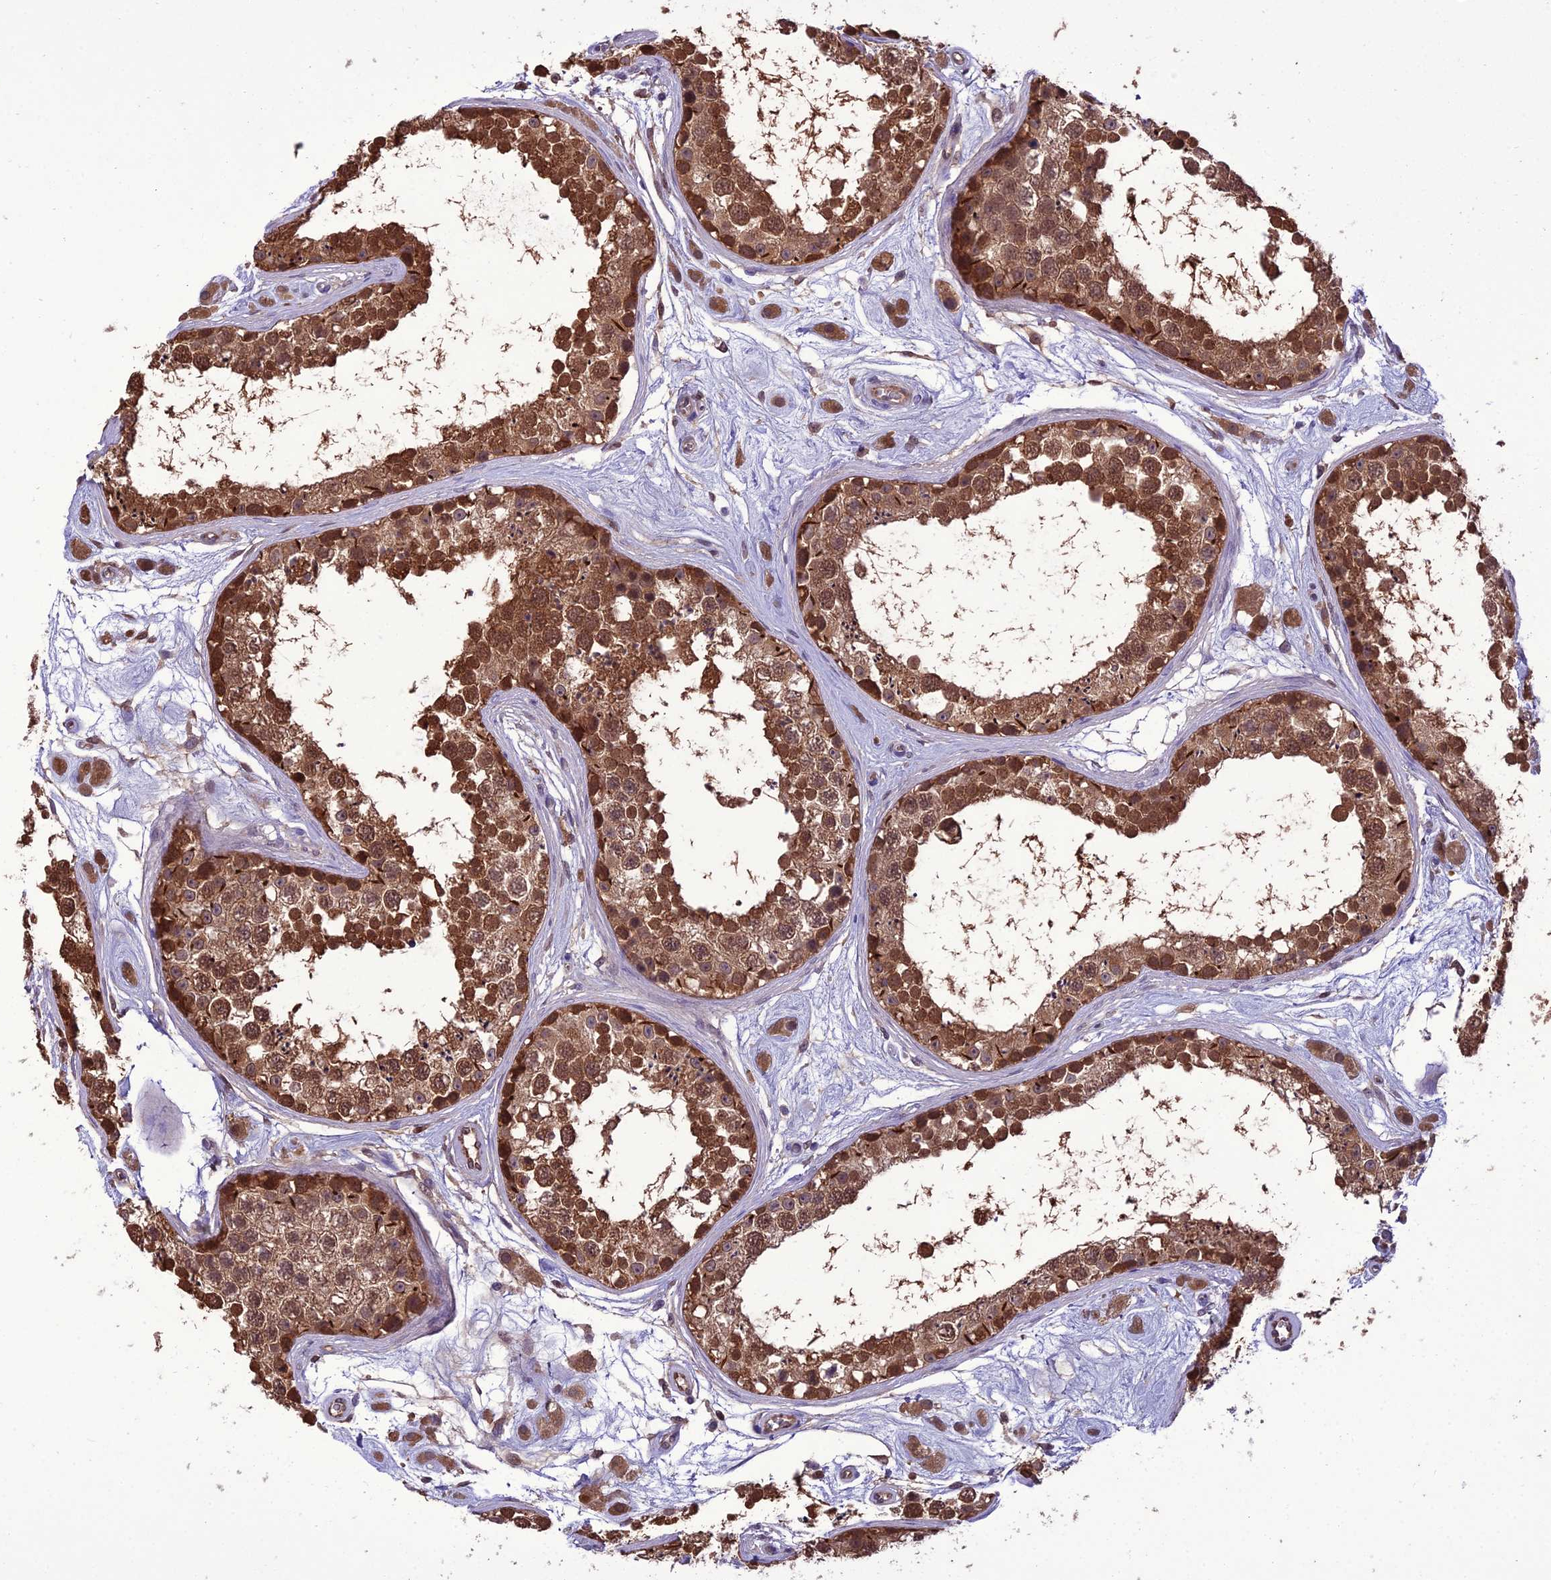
{"staining": {"intensity": "strong", "quantity": ">75%", "location": "cytoplasmic/membranous,nuclear"}, "tissue": "testis", "cell_type": "Cells in seminiferous ducts", "image_type": "normal", "snomed": [{"axis": "morphology", "description": "Normal tissue, NOS"}, {"axis": "topography", "description": "Testis"}], "caption": "This is an image of IHC staining of benign testis, which shows strong staining in the cytoplasmic/membranous,nuclear of cells in seminiferous ducts.", "gene": "BORCS6", "patient": {"sex": "male", "age": 25}}